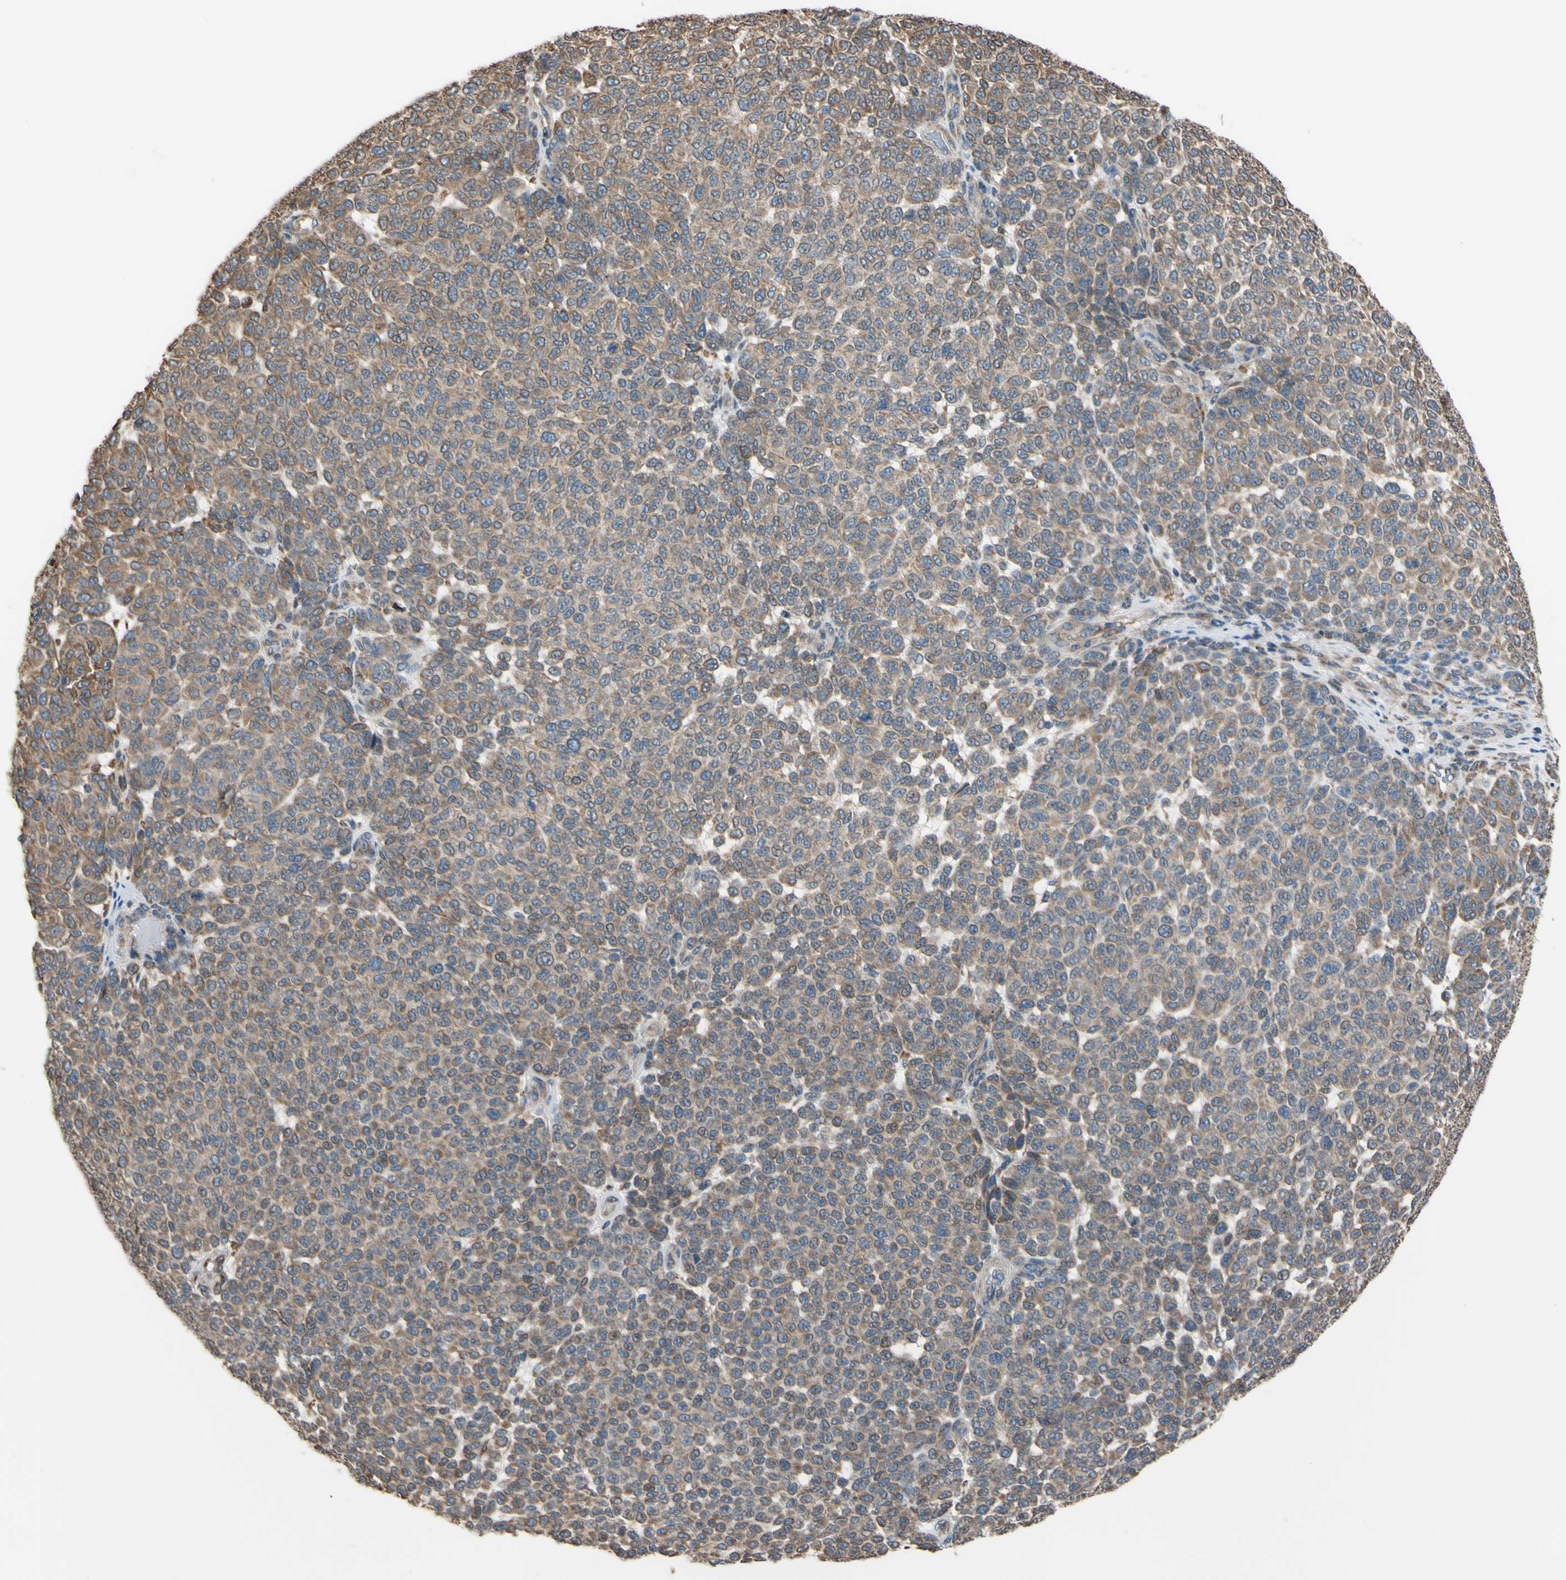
{"staining": {"intensity": "moderate", "quantity": ">75%", "location": "cytoplasmic/membranous"}, "tissue": "melanoma", "cell_type": "Tumor cells", "image_type": "cancer", "snomed": [{"axis": "morphology", "description": "Malignant melanoma, NOS"}, {"axis": "topography", "description": "Skin"}], "caption": "High-magnification brightfield microscopy of malignant melanoma stained with DAB (3,3'-diaminobenzidine) (brown) and counterstained with hematoxylin (blue). tumor cells exhibit moderate cytoplasmic/membranous staining is present in about>75% of cells.", "gene": "BMF", "patient": {"sex": "male", "age": 59}}